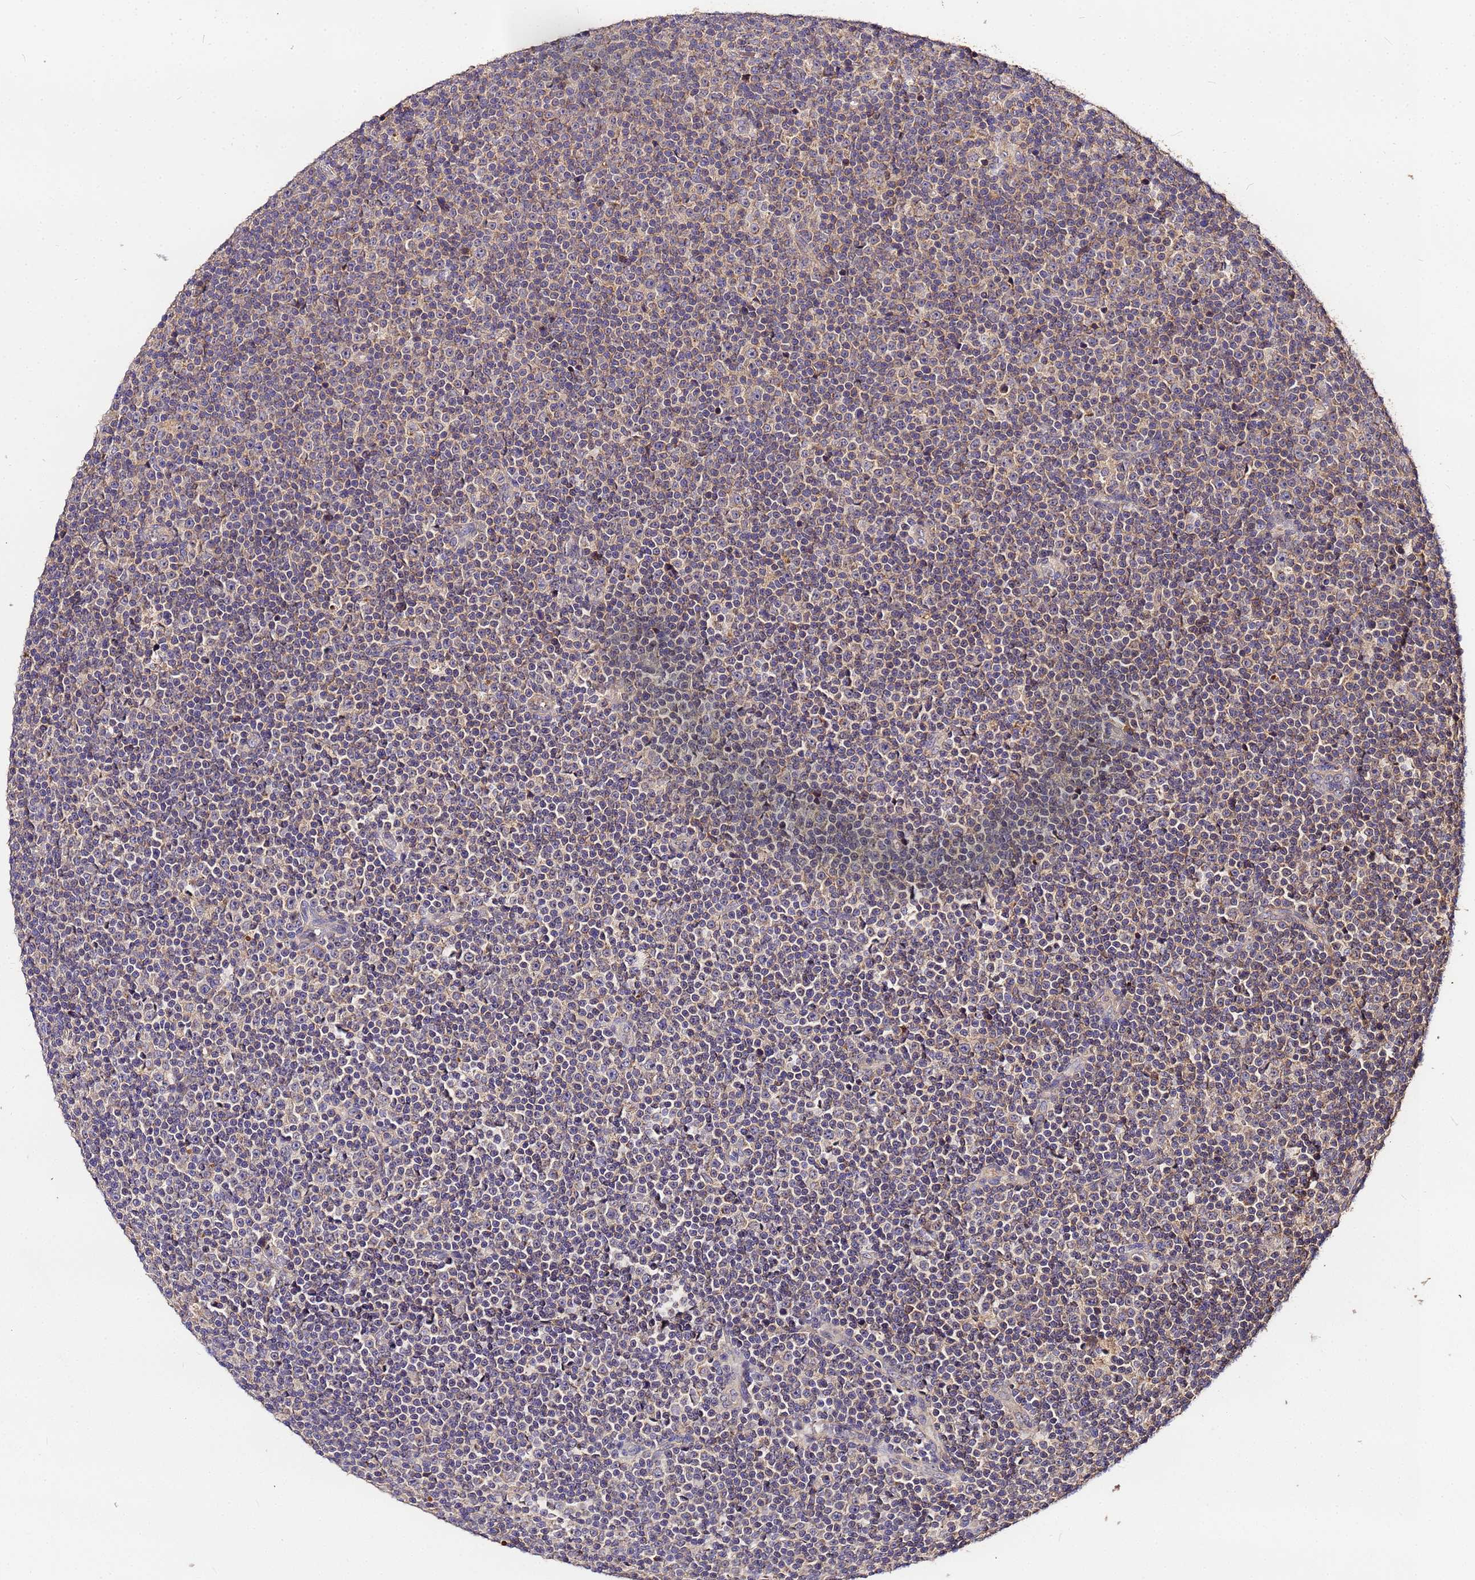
{"staining": {"intensity": "negative", "quantity": "none", "location": "none"}, "tissue": "lymphoma", "cell_type": "Tumor cells", "image_type": "cancer", "snomed": [{"axis": "morphology", "description": "Malignant lymphoma, non-Hodgkin's type, Low grade"}, {"axis": "topography", "description": "Lymph node"}], "caption": "IHC micrograph of neoplastic tissue: lymphoma stained with DAB (3,3'-diaminobenzidine) displays no significant protein expression in tumor cells.", "gene": "MTERF1", "patient": {"sex": "female", "age": 67}}